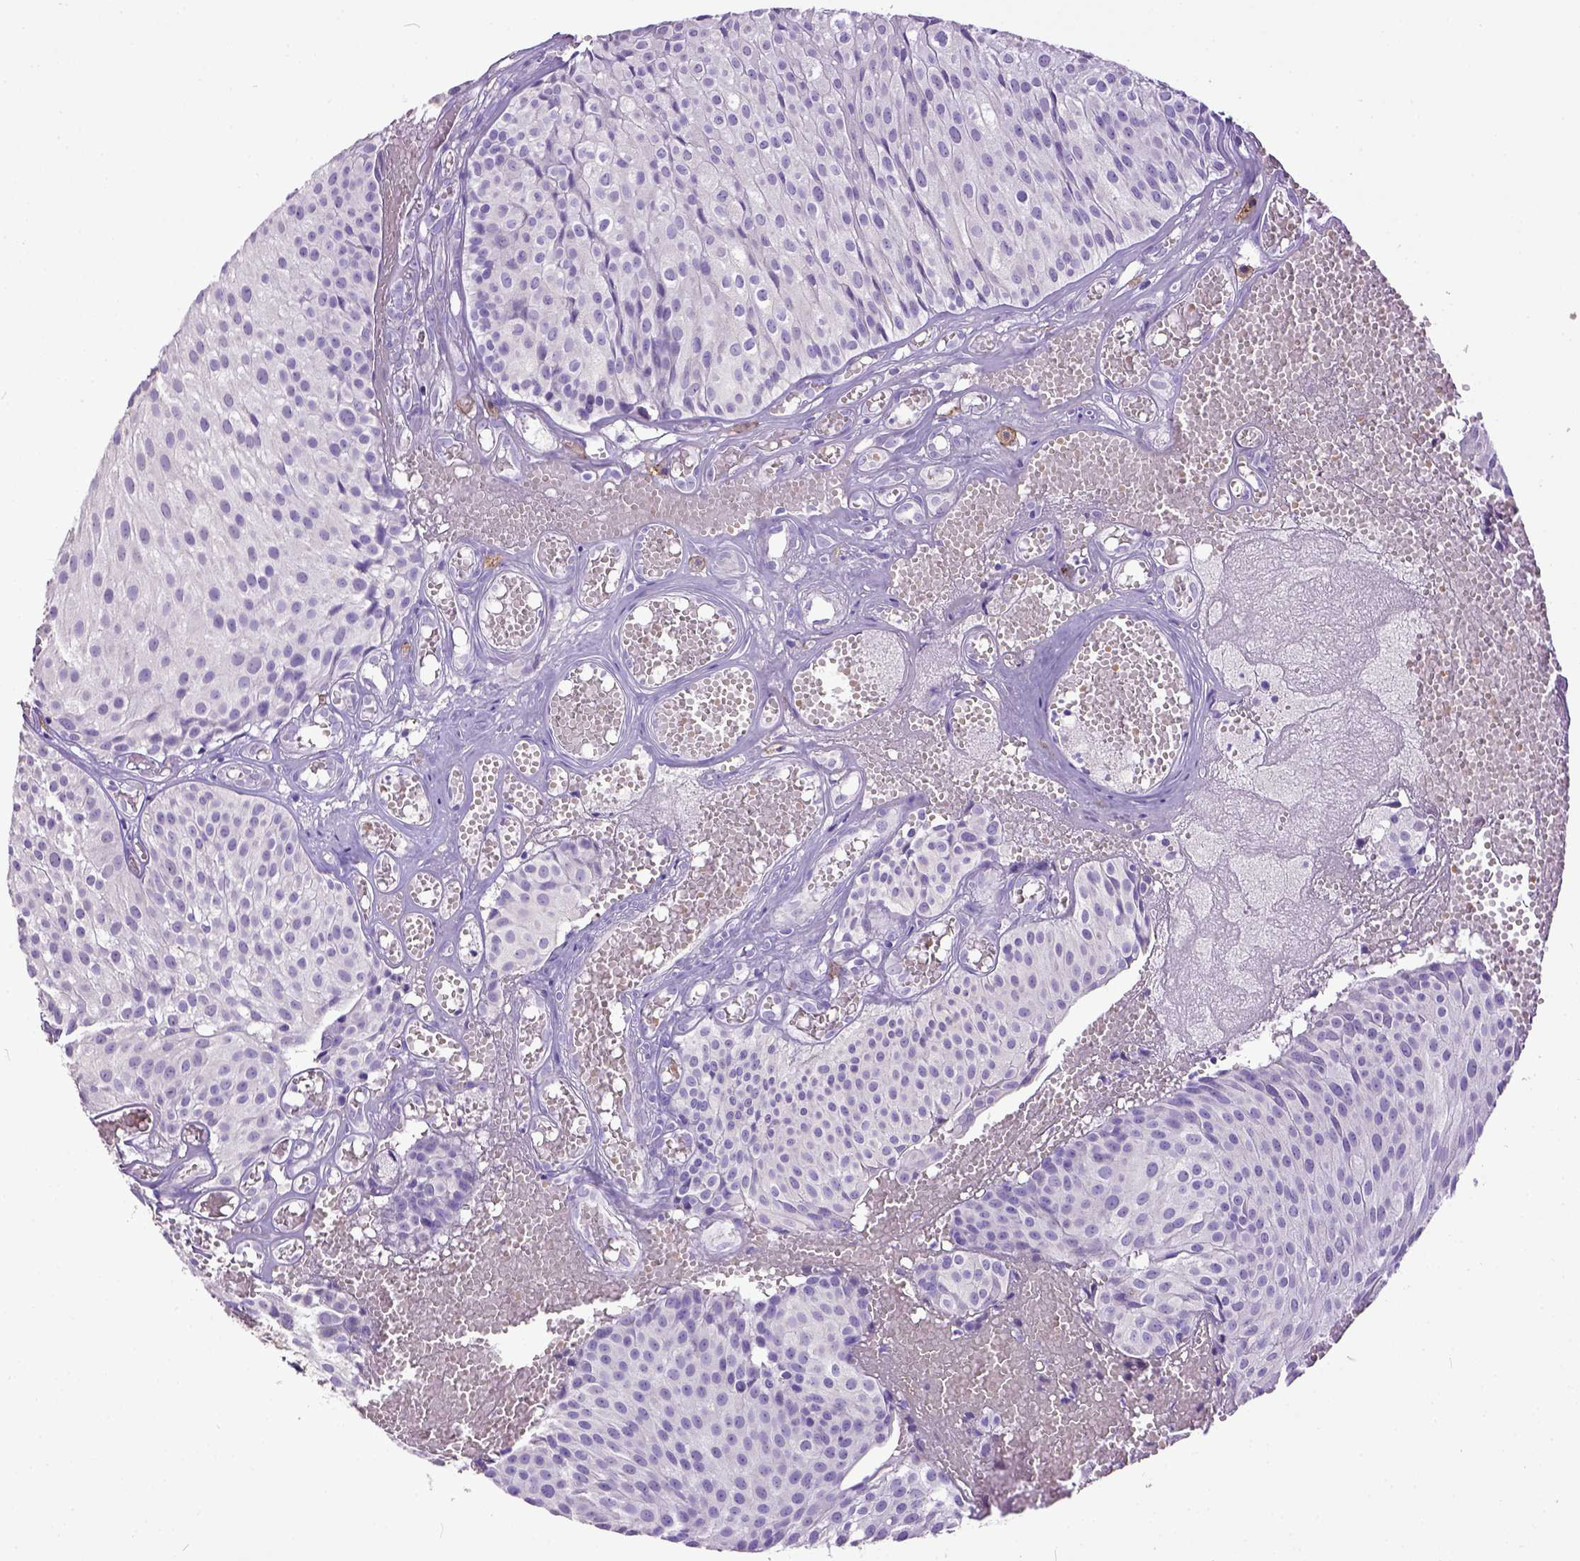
{"staining": {"intensity": "negative", "quantity": "none", "location": "none"}, "tissue": "urothelial cancer", "cell_type": "Tumor cells", "image_type": "cancer", "snomed": [{"axis": "morphology", "description": "Urothelial carcinoma, Low grade"}, {"axis": "topography", "description": "Urinary bladder"}], "caption": "Tumor cells show no significant positivity in urothelial carcinoma (low-grade).", "gene": "KIT", "patient": {"sex": "male", "age": 63}}